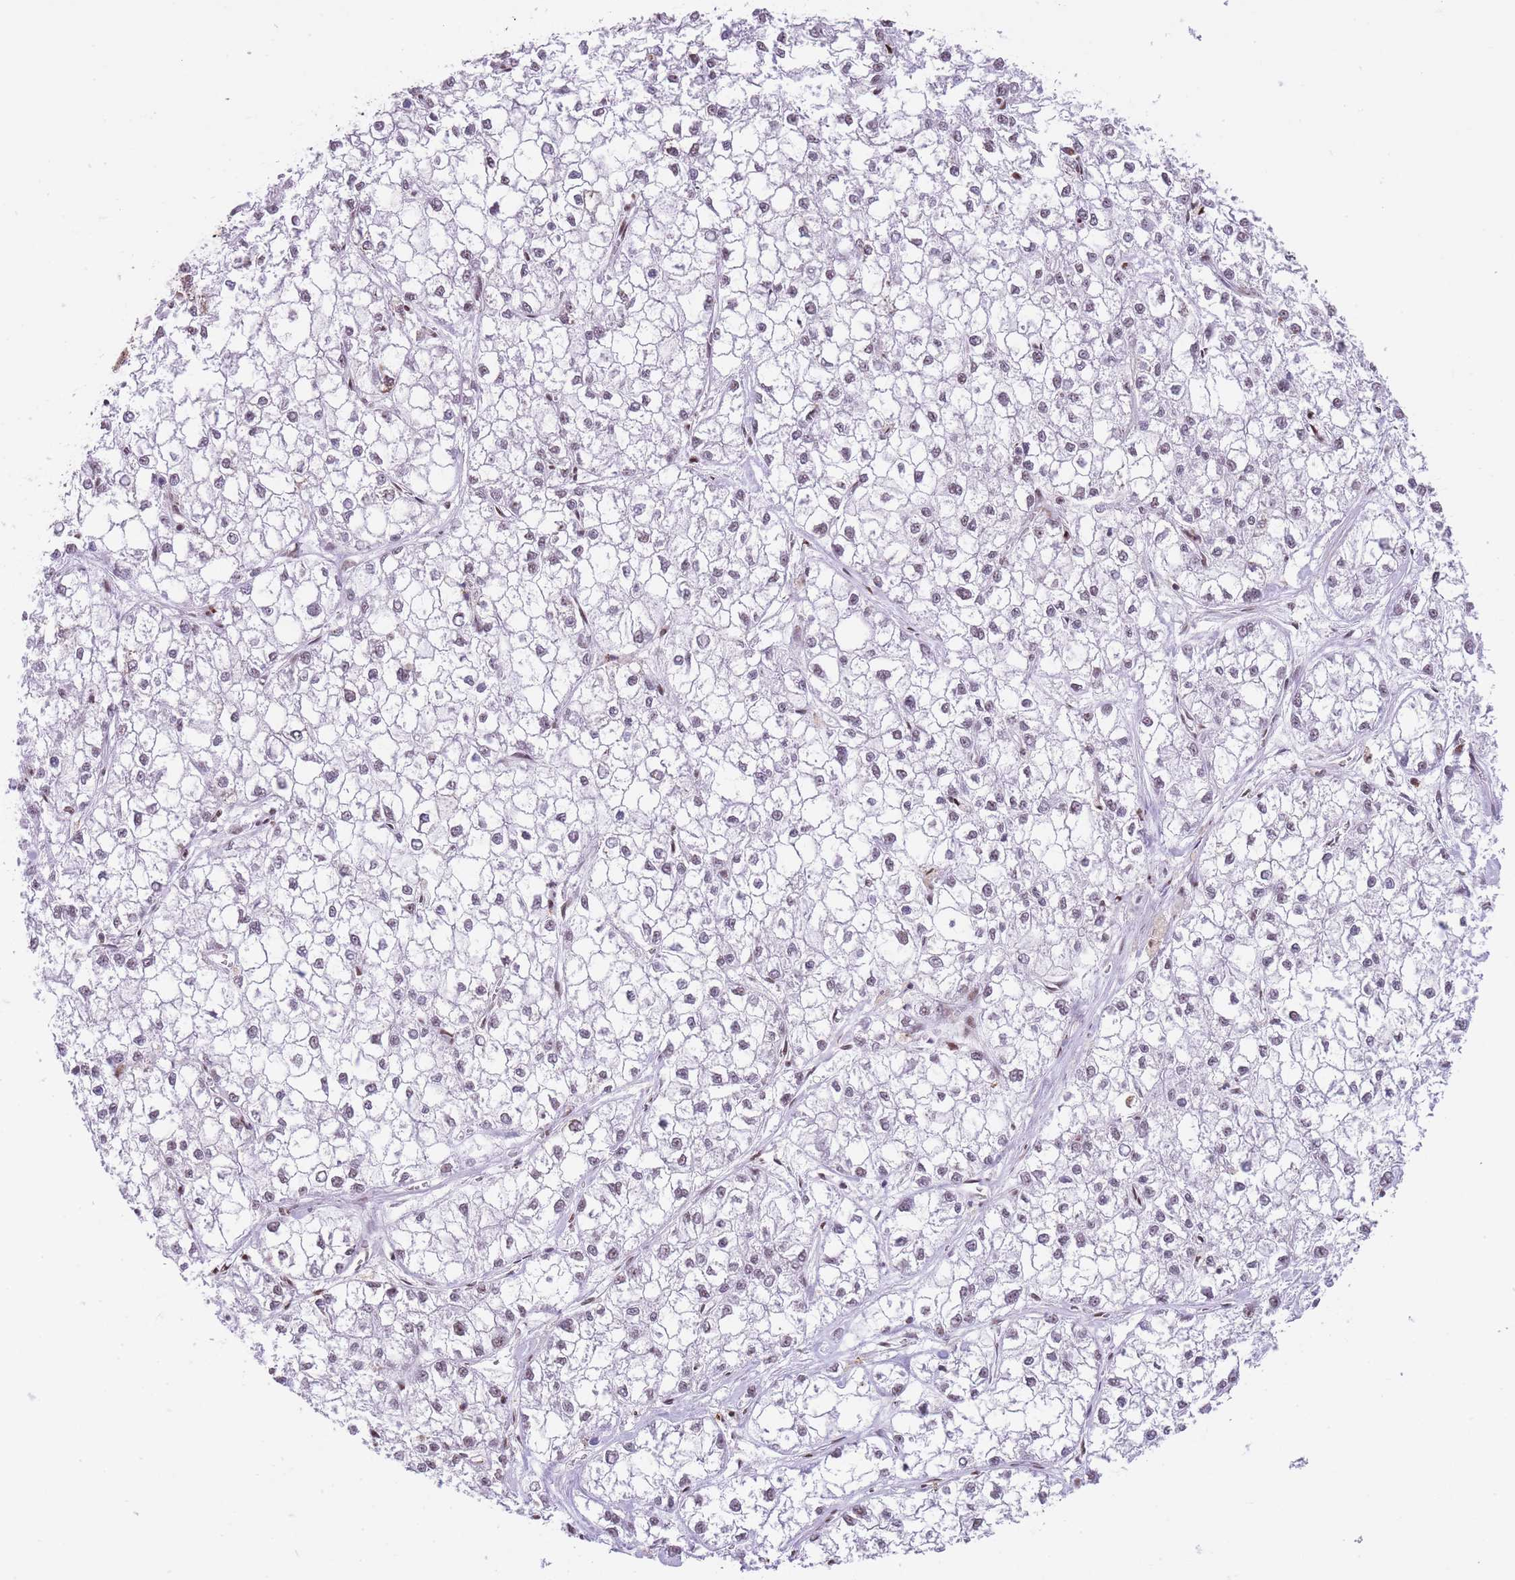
{"staining": {"intensity": "weak", "quantity": "<25%", "location": "nuclear"}, "tissue": "liver cancer", "cell_type": "Tumor cells", "image_type": "cancer", "snomed": [{"axis": "morphology", "description": "Carcinoma, Hepatocellular, NOS"}, {"axis": "topography", "description": "Liver"}], "caption": "Tumor cells are negative for brown protein staining in hepatocellular carcinoma (liver).", "gene": "EVC2", "patient": {"sex": "female", "age": 43}}